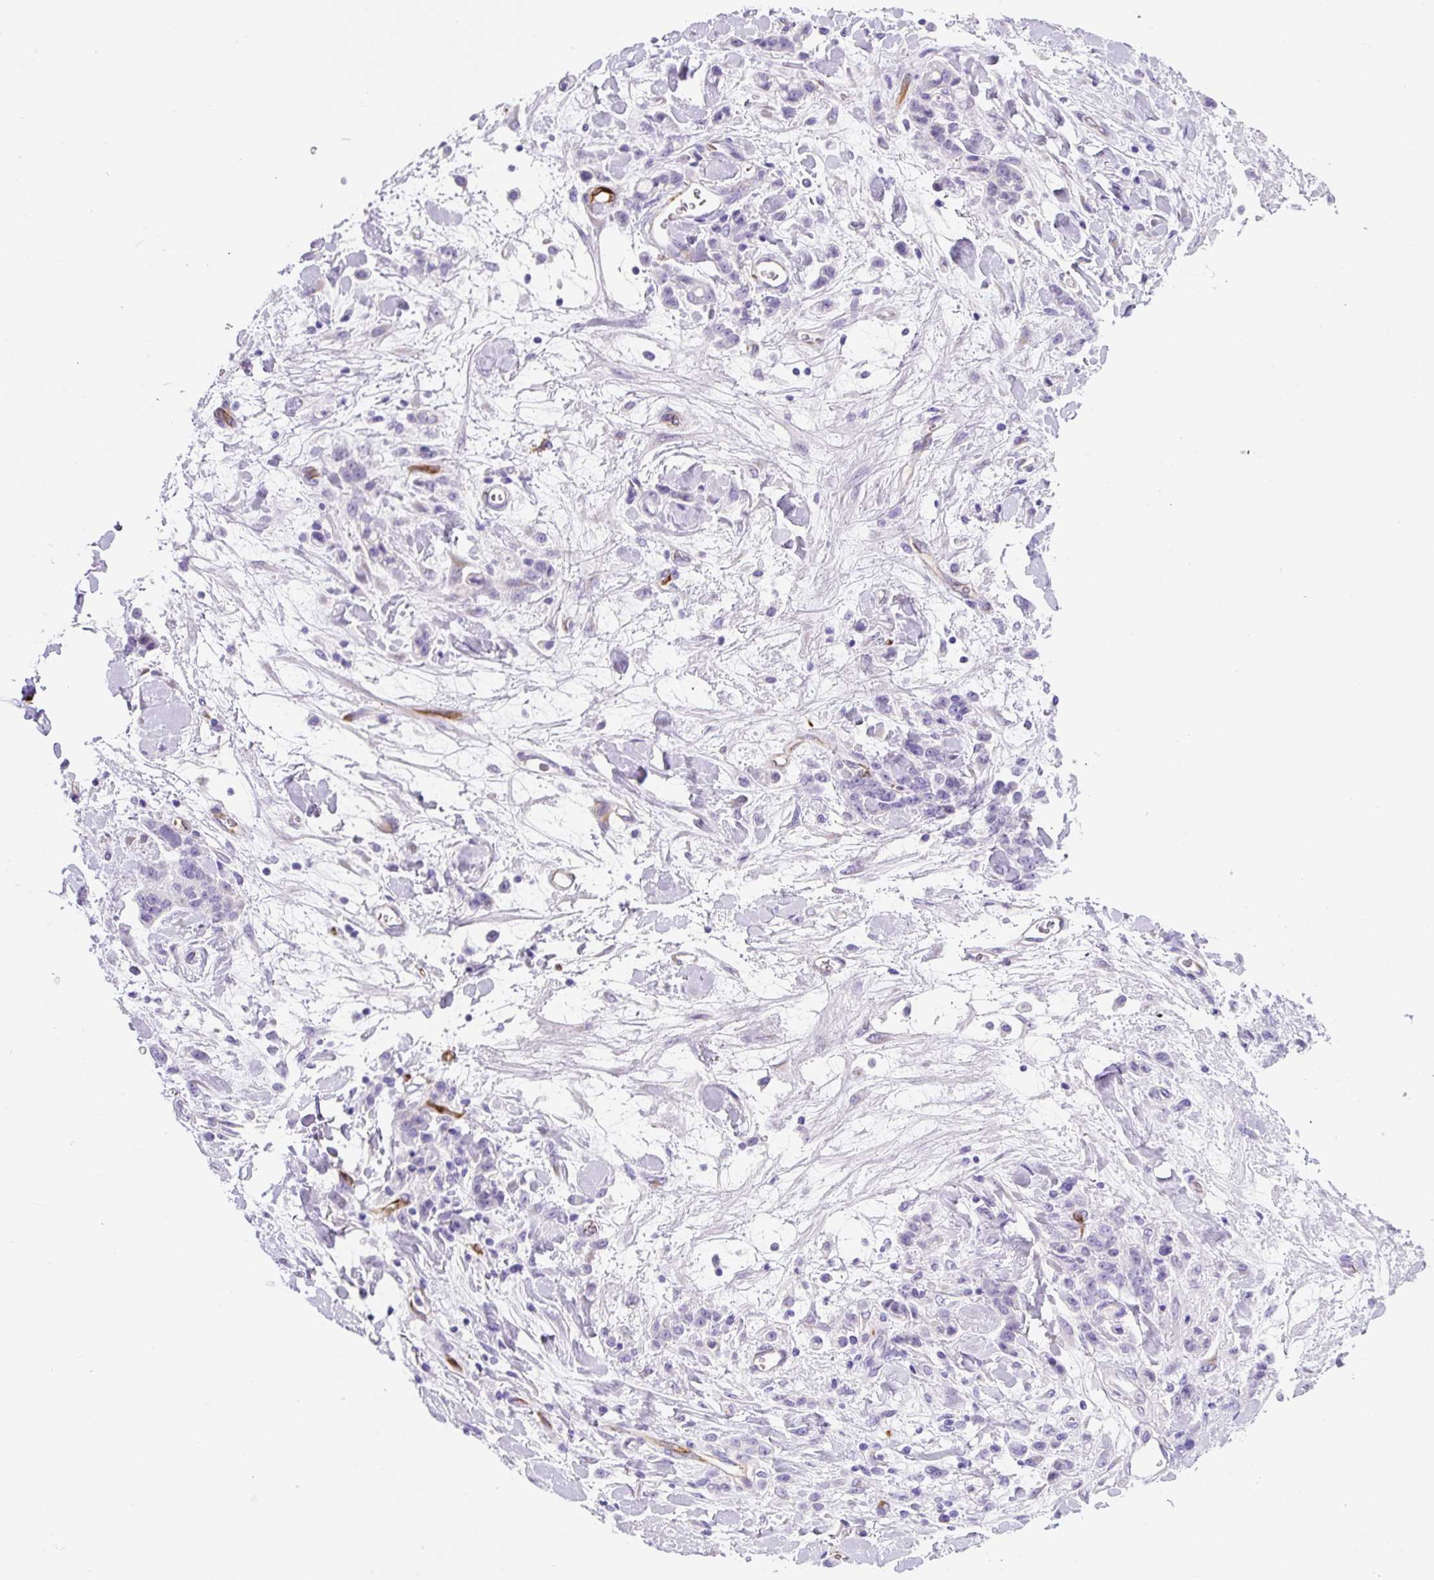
{"staining": {"intensity": "negative", "quantity": "none", "location": "none"}, "tissue": "stomach cancer", "cell_type": "Tumor cells", "image_type": "cancer", "snomed": [{"axis": "morphology", "description": "Normal tissue, NOS"}, {"axis": "morphology", "description": "Adenocarcinoma, NOS"}, {"axis": "topography", "description": "Stomach"}], "caption": "Immunohistochemistry (IHC) image of stomach cancer (adenocarcinoma) stained for a protein (brown), which displays no positivity in tumor cells.", "gene": "ASB4", "patient": {"sex": "male", "age": 82}}